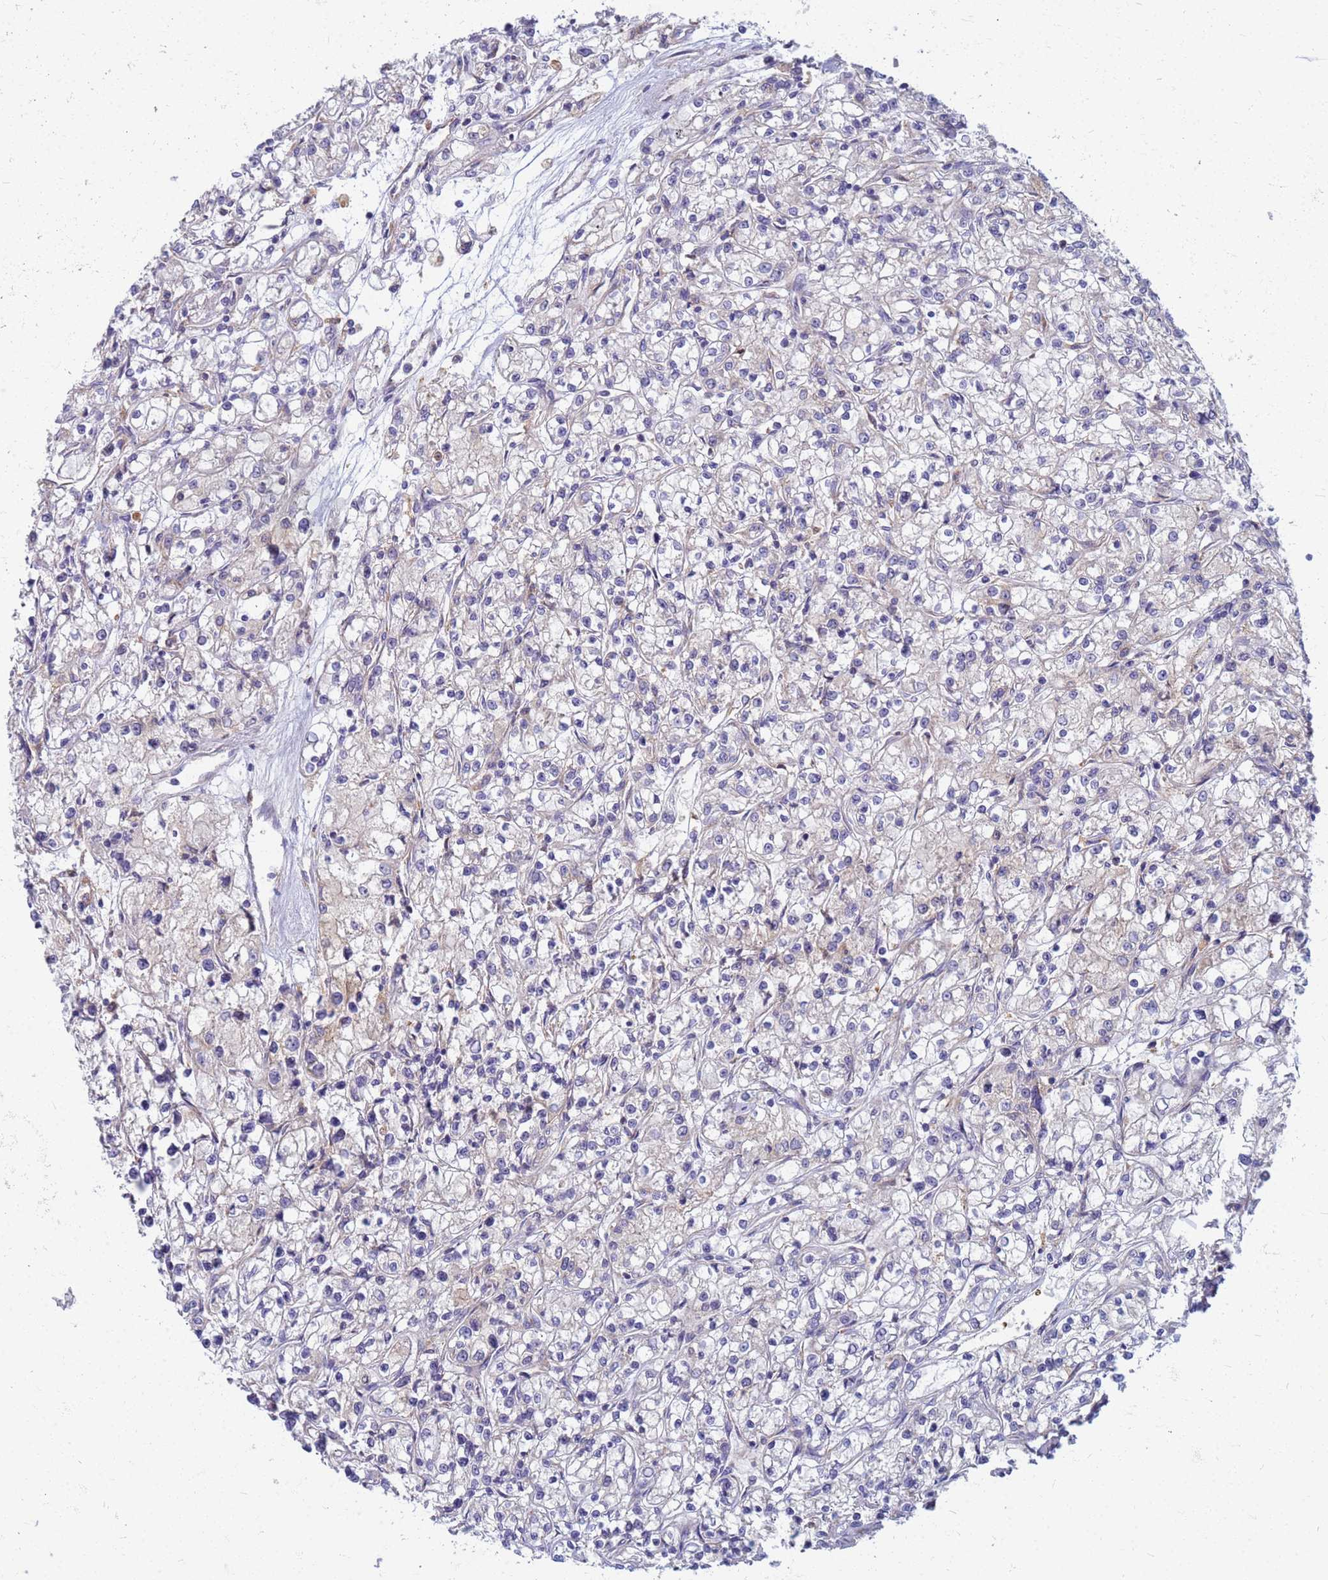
{"staining": {"intensity": "negative", "quantity": "none", "location": "none"}, "tissue": "renal cancer", "cell_type": "Tumor cells", "image_type": "cancer", "snomed": [{"axis": "morphology", "description": "Adenocarcinoma, NOS"}, {"axis": "topography", "description": "Kidney"}], "caption": "Renal cancer stained for a protein using IHC shows no positivity tumor cells.", "gene": "EEA1", "patient": {"sex": "female", "age": 59}}